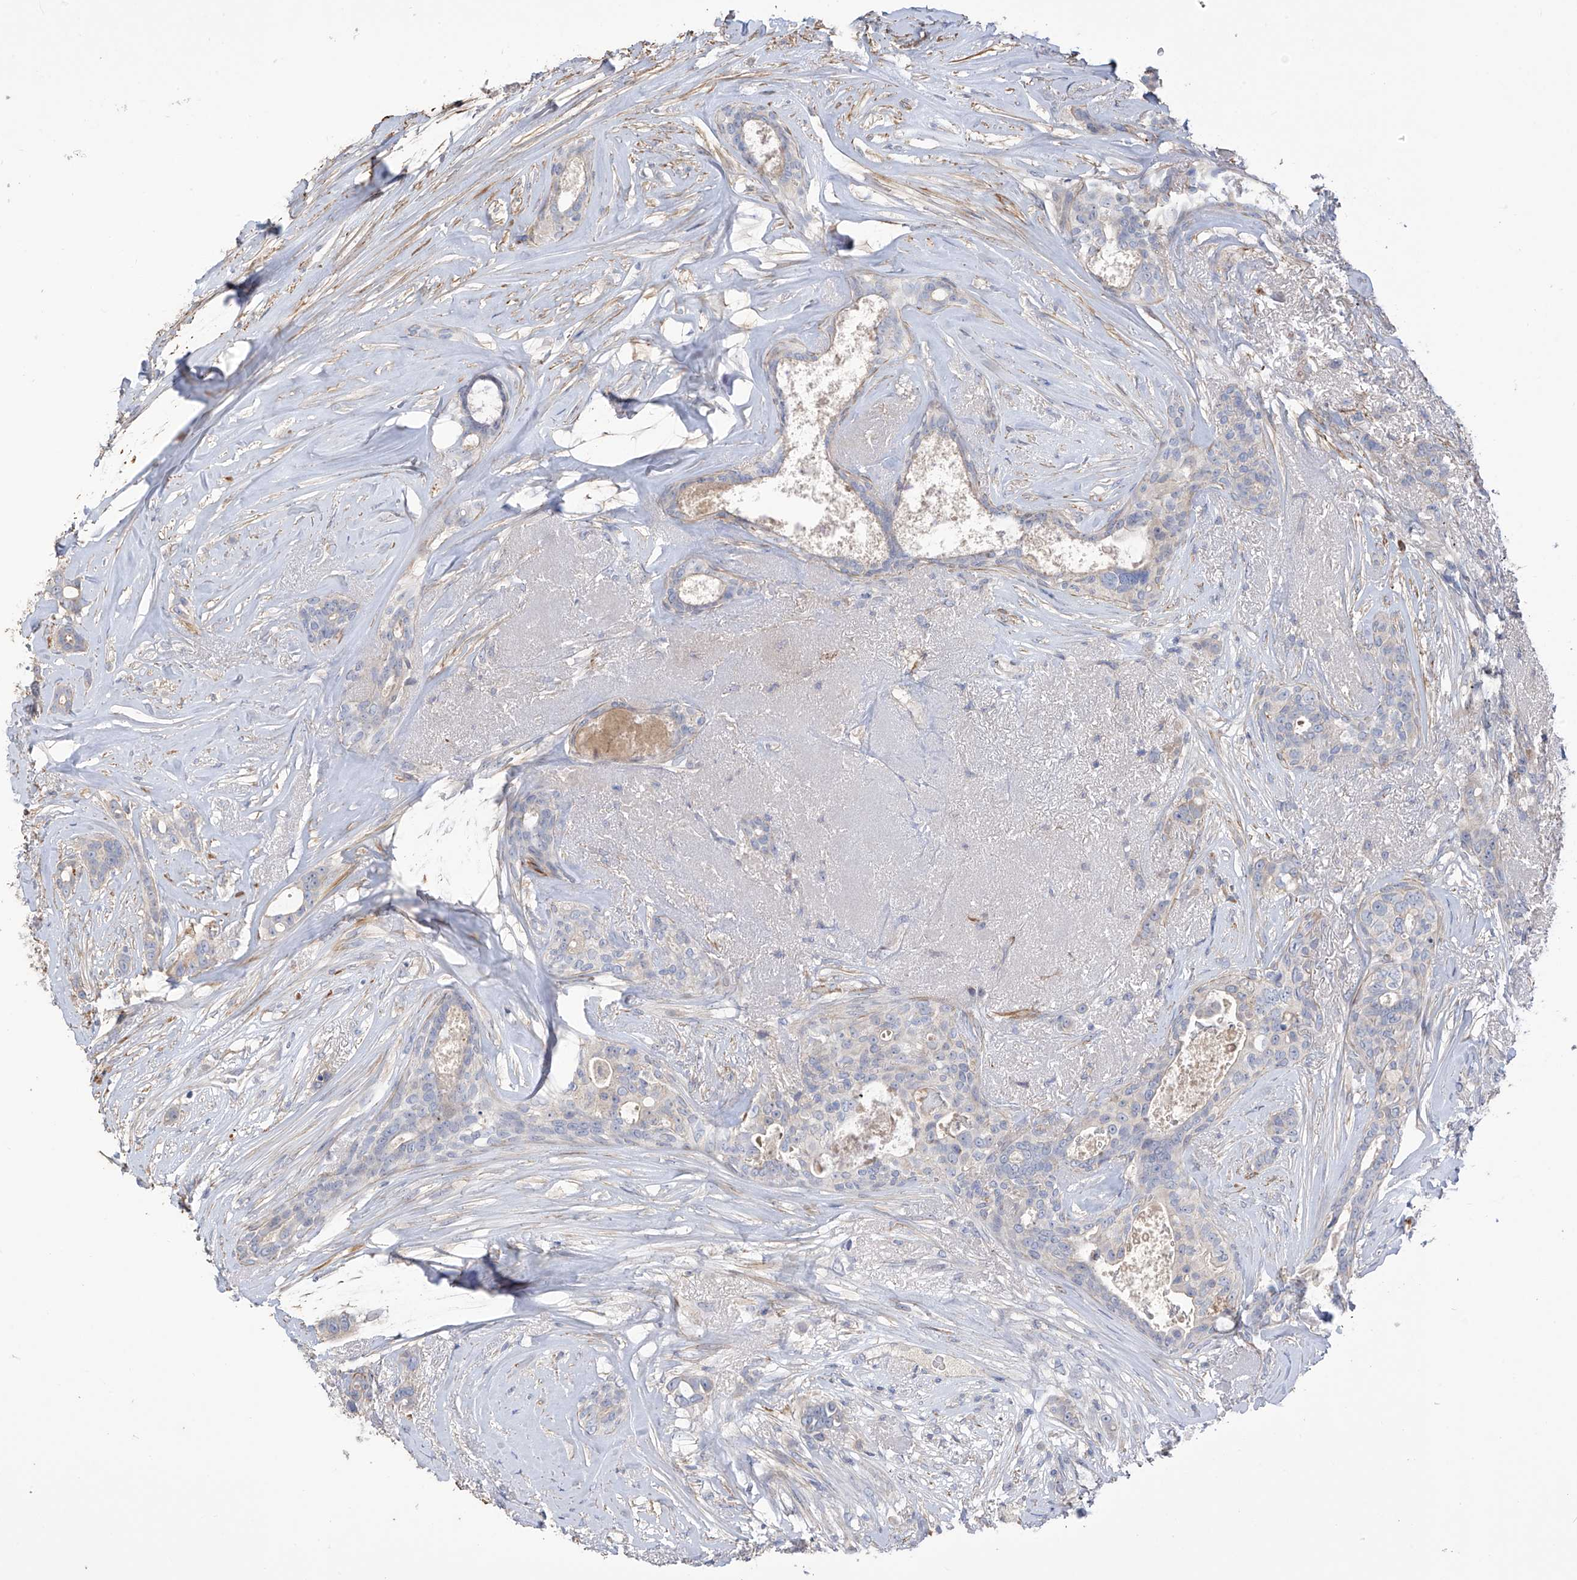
{"staining": {"intensity": "negative", "quantity": "none", "location": "none"}, "tissue": "breast cancer", "cell_type": "Tumor cells", "image_type": "cancer", "snomed": [{"axis": "morphology", "description": "Lobular carcinoma"}, {"axis": "topography", "description": "Breast"}], "caption": "IHC of lobular carcinoma (breast) demonstrates no positivity in tumor cells.", "gene": "SLFN14", "patient": {"sex": "female", "age": 51}}